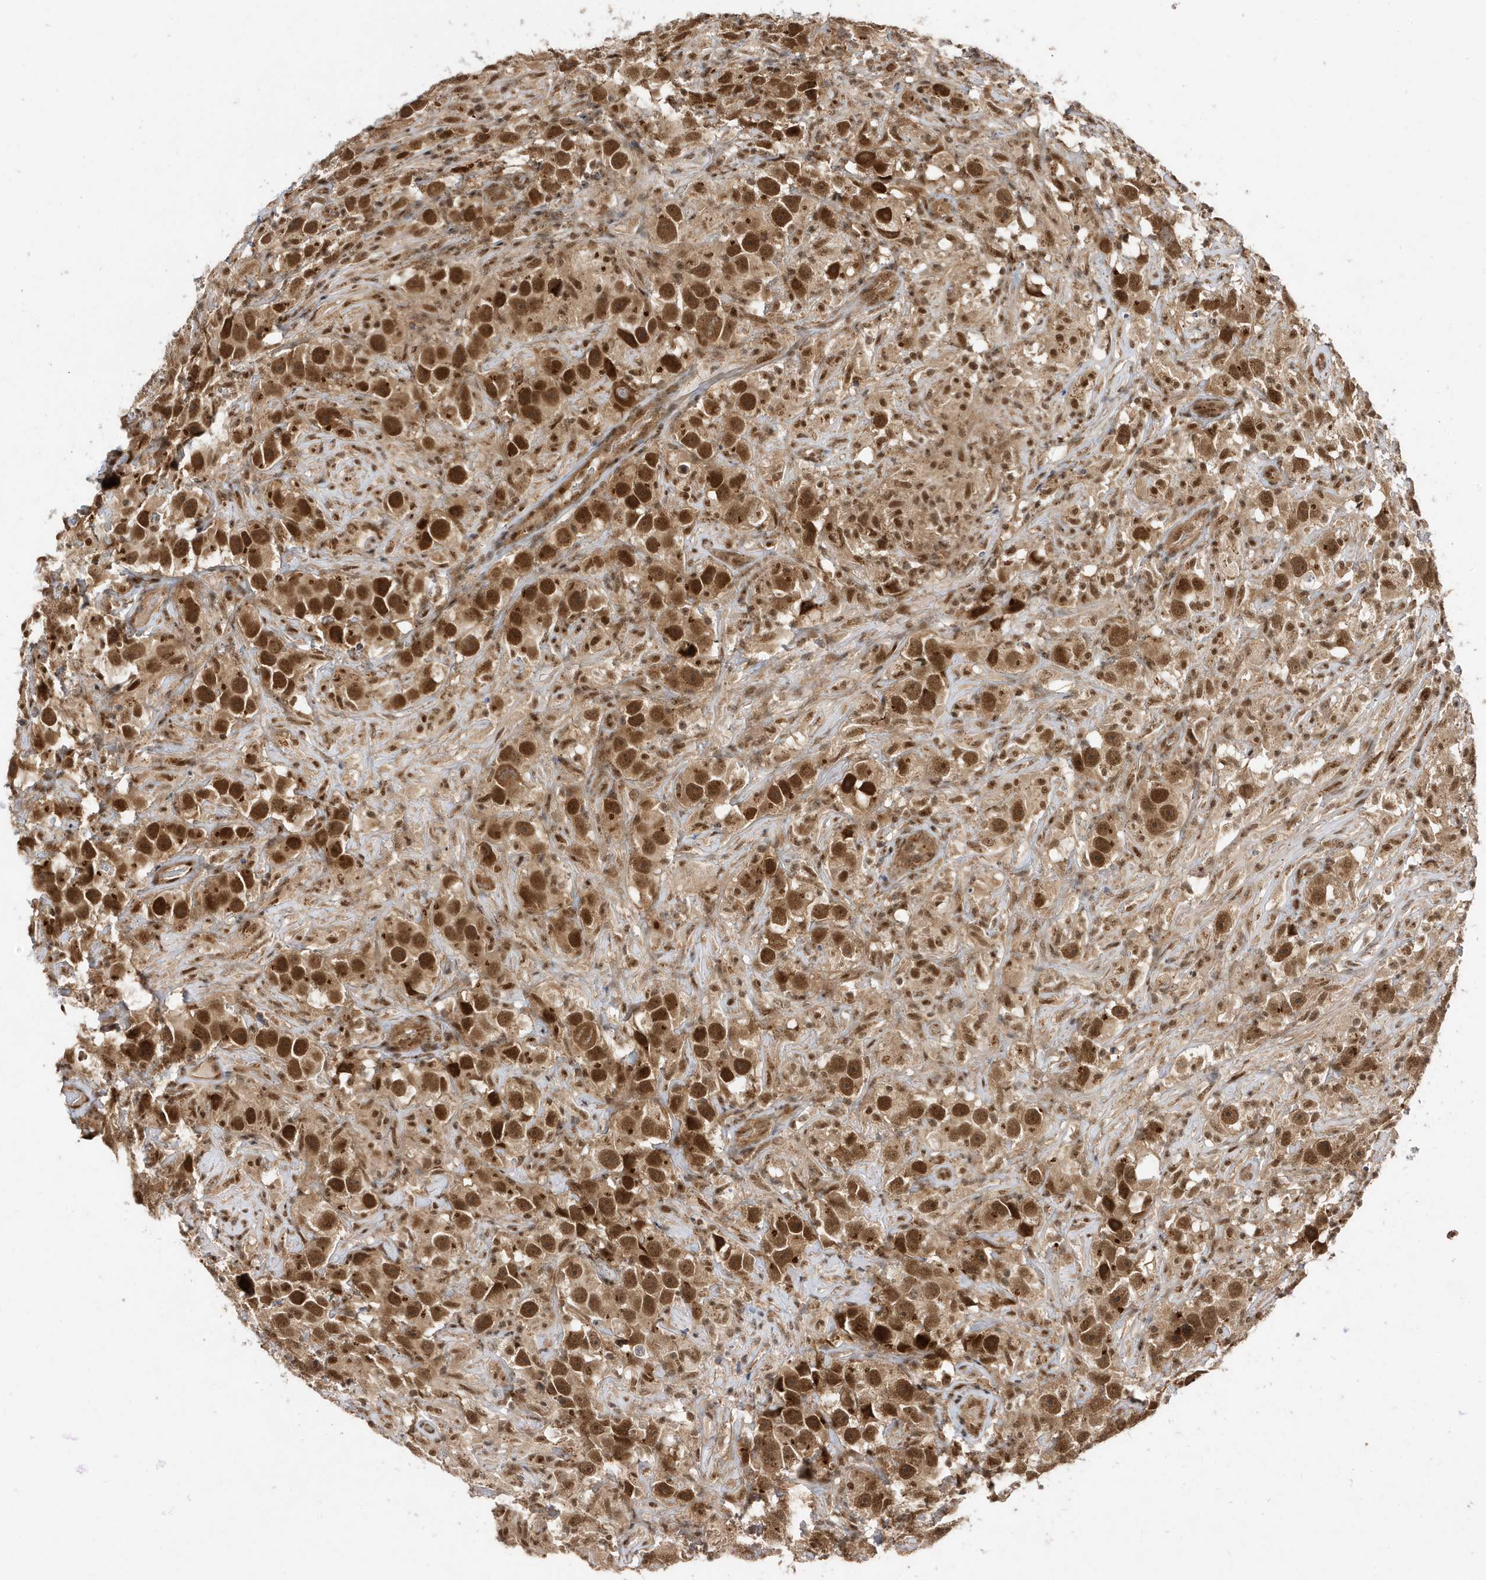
{"staining": {"intensity": "strong", "quantity": ">75%", "location": "cytoplasmic/membranous,nuclear"}, "tissue": "testis cancer", "cell_type": "Tumor cells", "image_type": "cancer", "snomed": [{"axis": "morphology", "description": "Seminoma, NOS"}, {"axis": "topography", "description": "Testis"}], "caption": "Immunohistochemistry (IHC) of human testis cancer (seminoma) reveals high levels of strong cytoplasmic/membranous and nuclear positivity in approximately >75% of tumor cells.", "gene": "MAST3", "patient": {"sex": "male", "age": 49}}